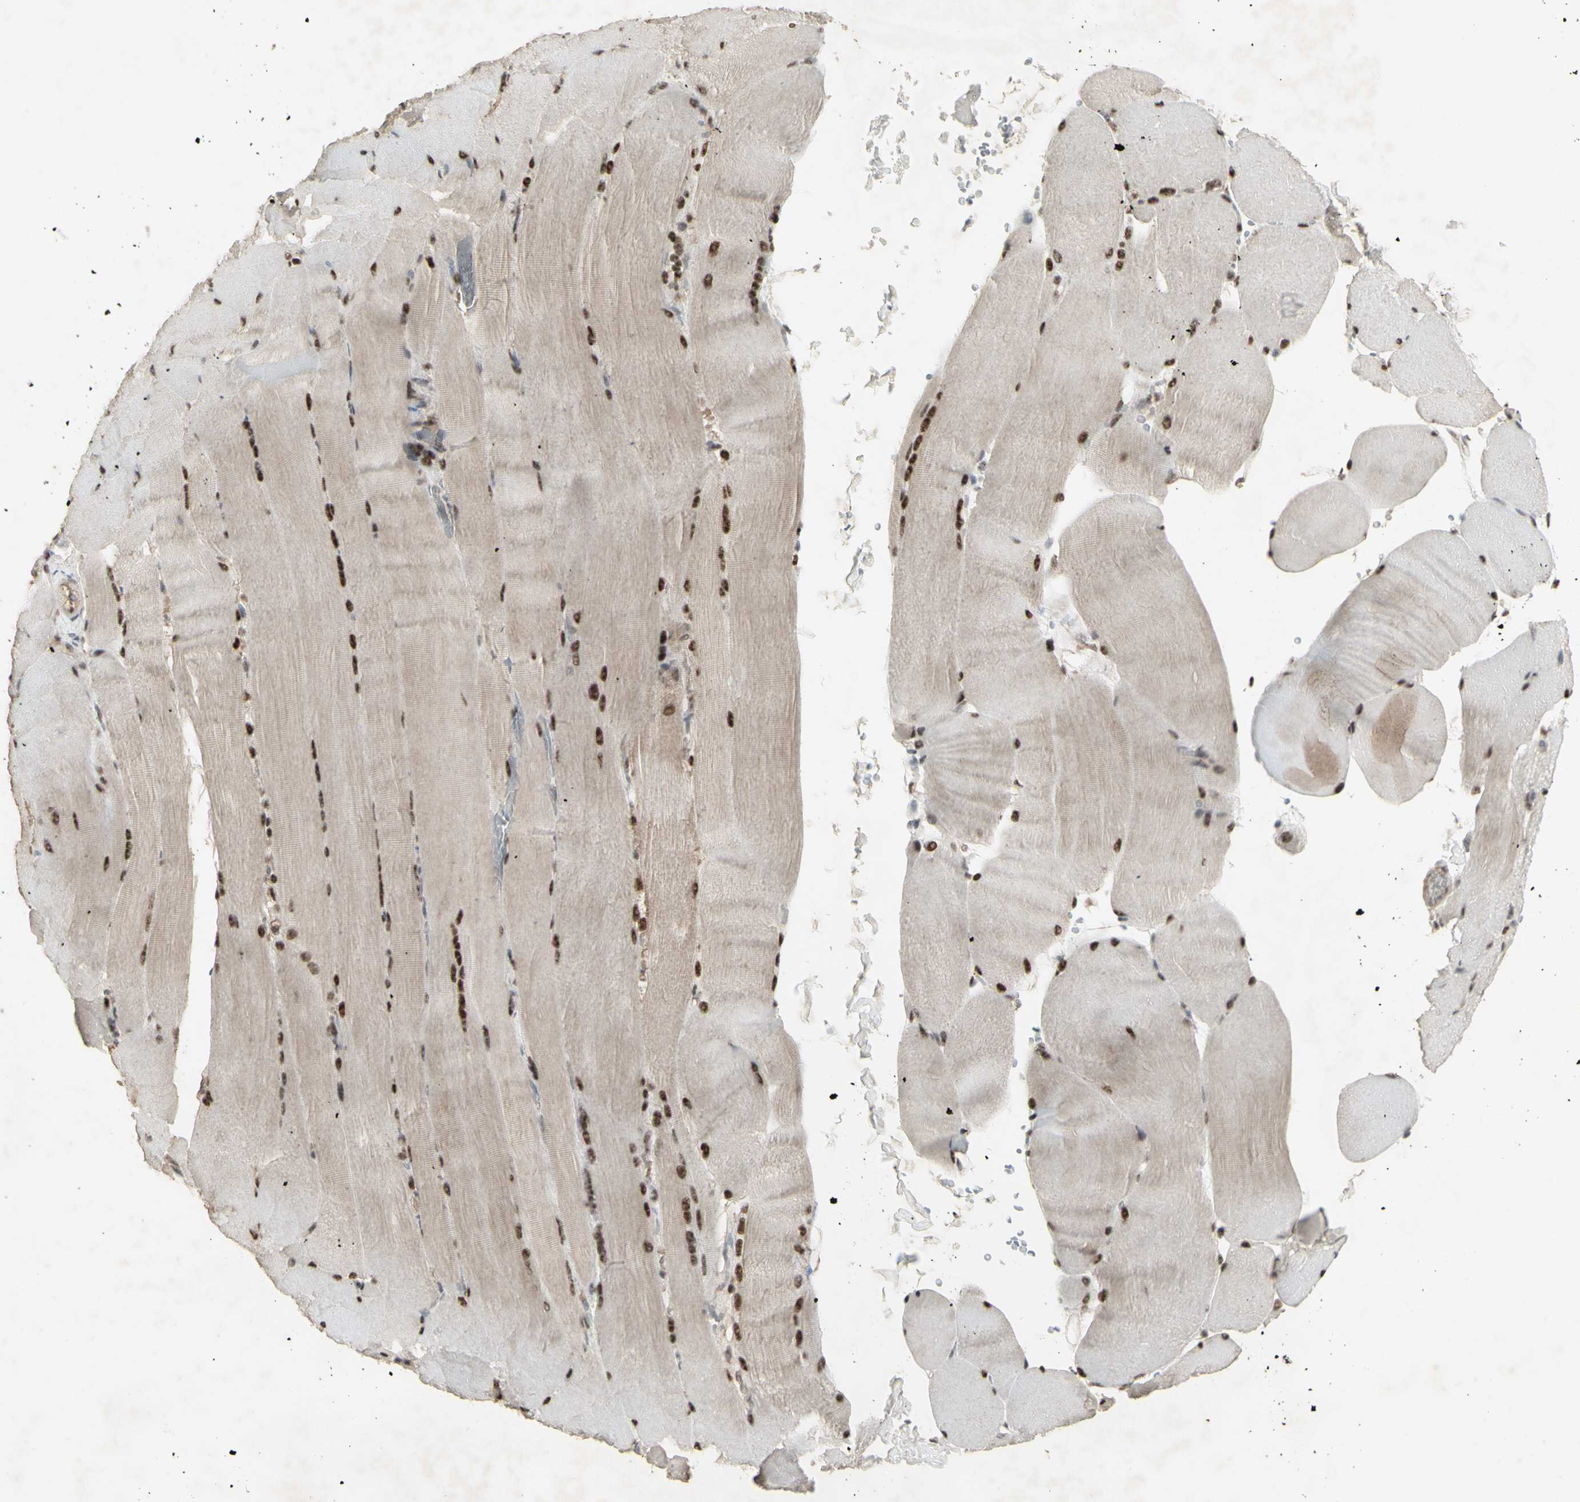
{"staining": {"intensity": "moderate", "quantity": ">75%", "location": "nuclear"}, "tissue": "skeletal muscle", "cell_type": "Myocytes", "image_type": "normal", "snomed": [{"axis": "morphology", "description": "Normal tissue, NOS"}, {"axis": "topography", "description": "Skin"}, {"axis": "topography", "description": "Skeletal muscle"}], "caption": "About >75% of myocytes in unremarkable human skeletal muscle demonstrate moderate nuclear protein staining as visualized by brown immunohistochemical staining.", "gene": "CCNT1", "patient": {"sex": "male", "age": 83}}